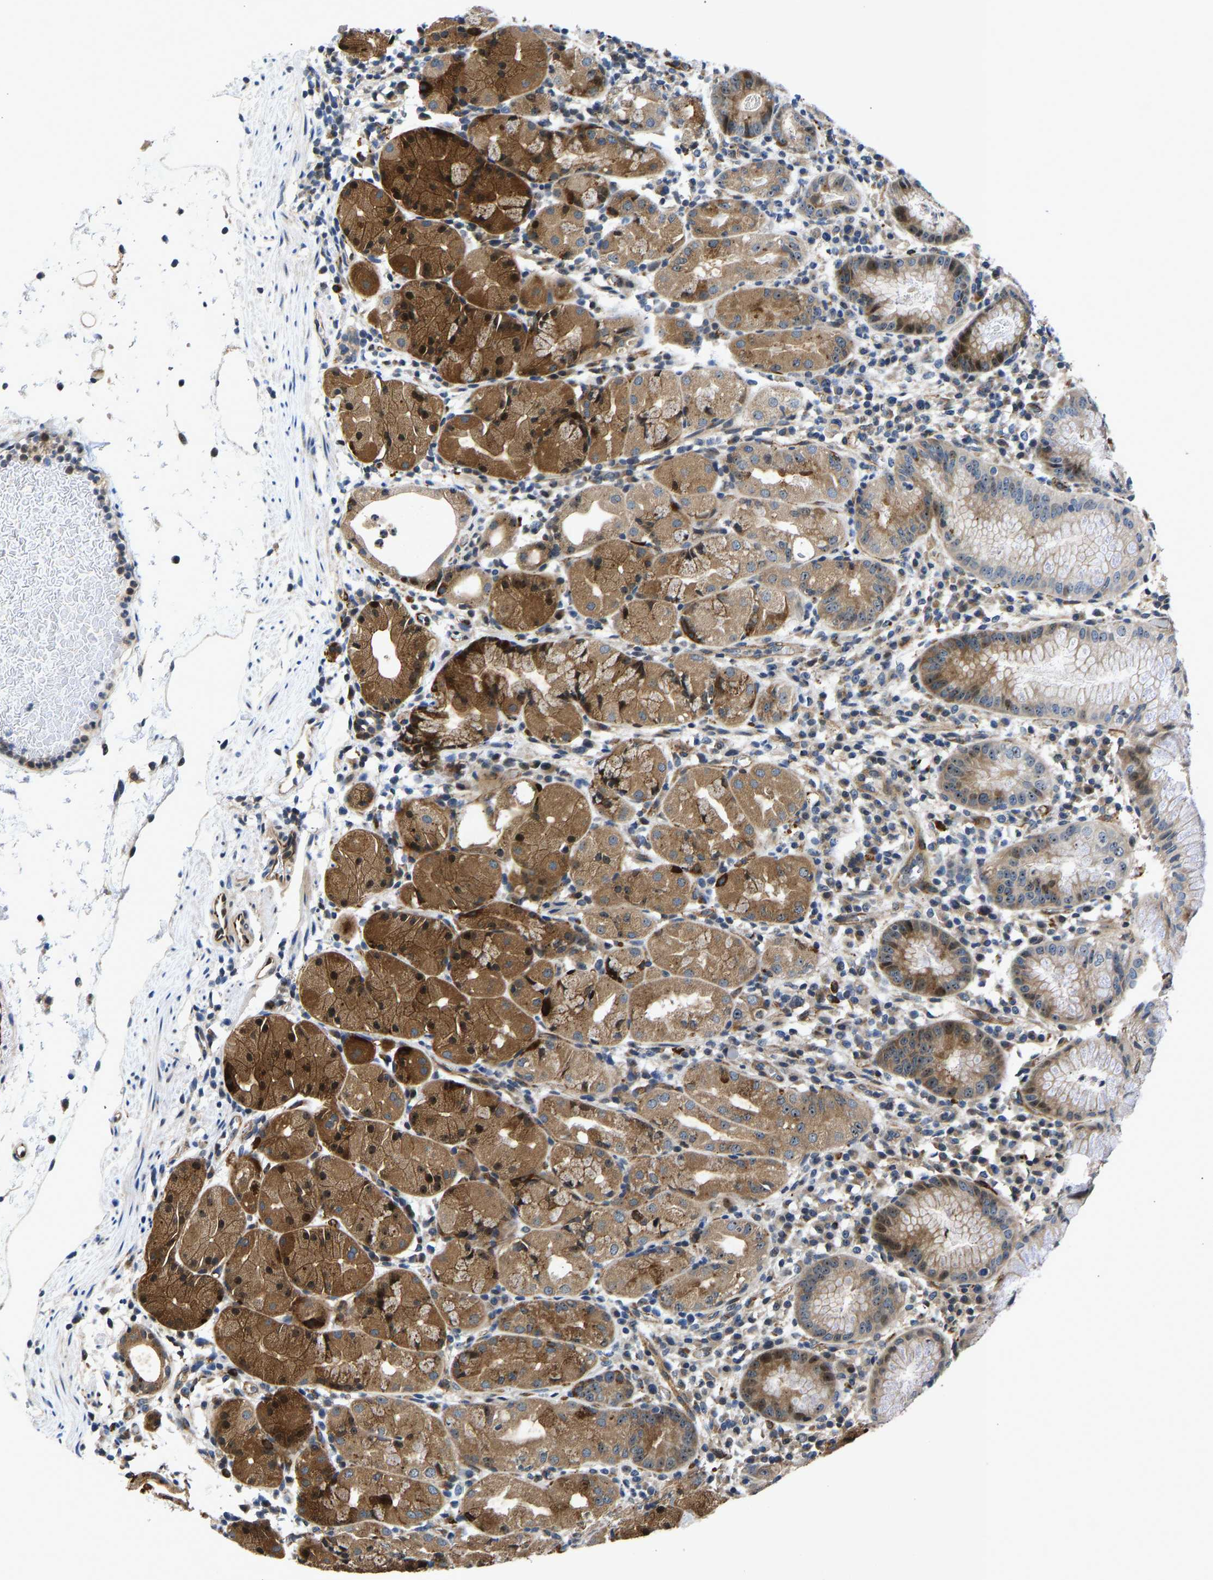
{"staining": {"intensity": "moderate", "quantity": ">75%", "location": "cytoplasmic/membranous,nuclear"}, "tissue": "stomach", "cell_type": "Glandular cells", "image_type": "normal", "snomed": [{"axis": "morphology", "description": "Normal tissue, NOS"}, {"axis": "topography", "description": "Stomach"}, {"axis": "topography", "description": "Stomach, lower"}], "caption": "Immunohistochemical staining of benign human stomach shows moderate cytoplasmic/membranous,nuclear protein positivity in approximately >75% of glandular cells. Using DAB (3,3'-diaminobenzidine) (brown) and hematoxylin (blue) stains, captured at high magnification using brightfield microscopy.", "gene": "RESF1", "patient": {"sex": "female", "age": 75}}